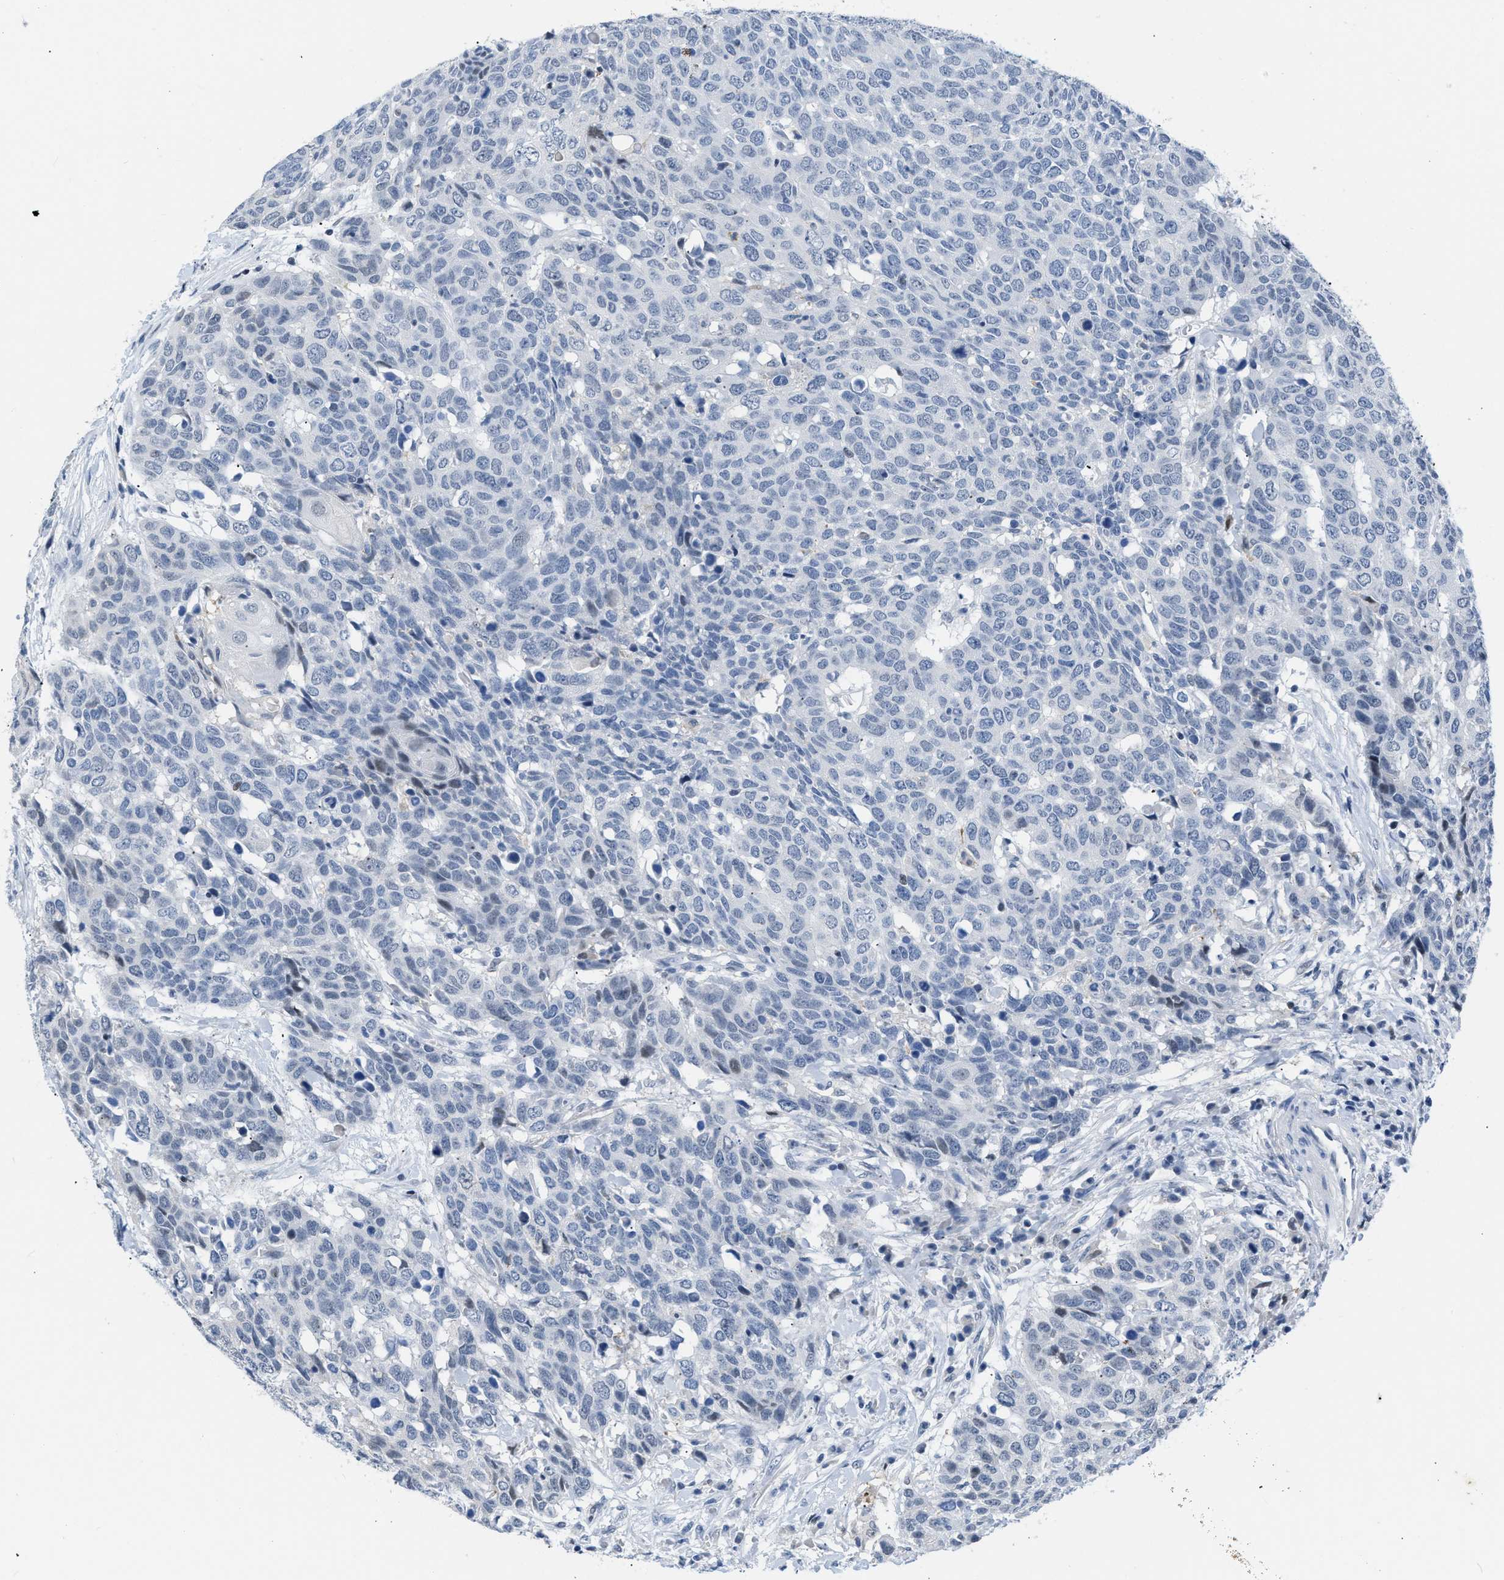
{"staining": {"intensity": "negative", "quantity": "none", "location": "none"}, "tissue": "head and neck cancer", "cell_type": "Tumor cells", "image_type": "cancer", "snomed": [{"axis": "morphology", "description": "Squamous cell carcinoma, NOS"}, {"axis": "topography", "description": "Head-Neck"}], "caption": "Tumor cells show no significant protein staining in squamous cell carcinoma (head and neck).", "gene": "BOLL", "patient": {"sex": "male", "age": 66}}